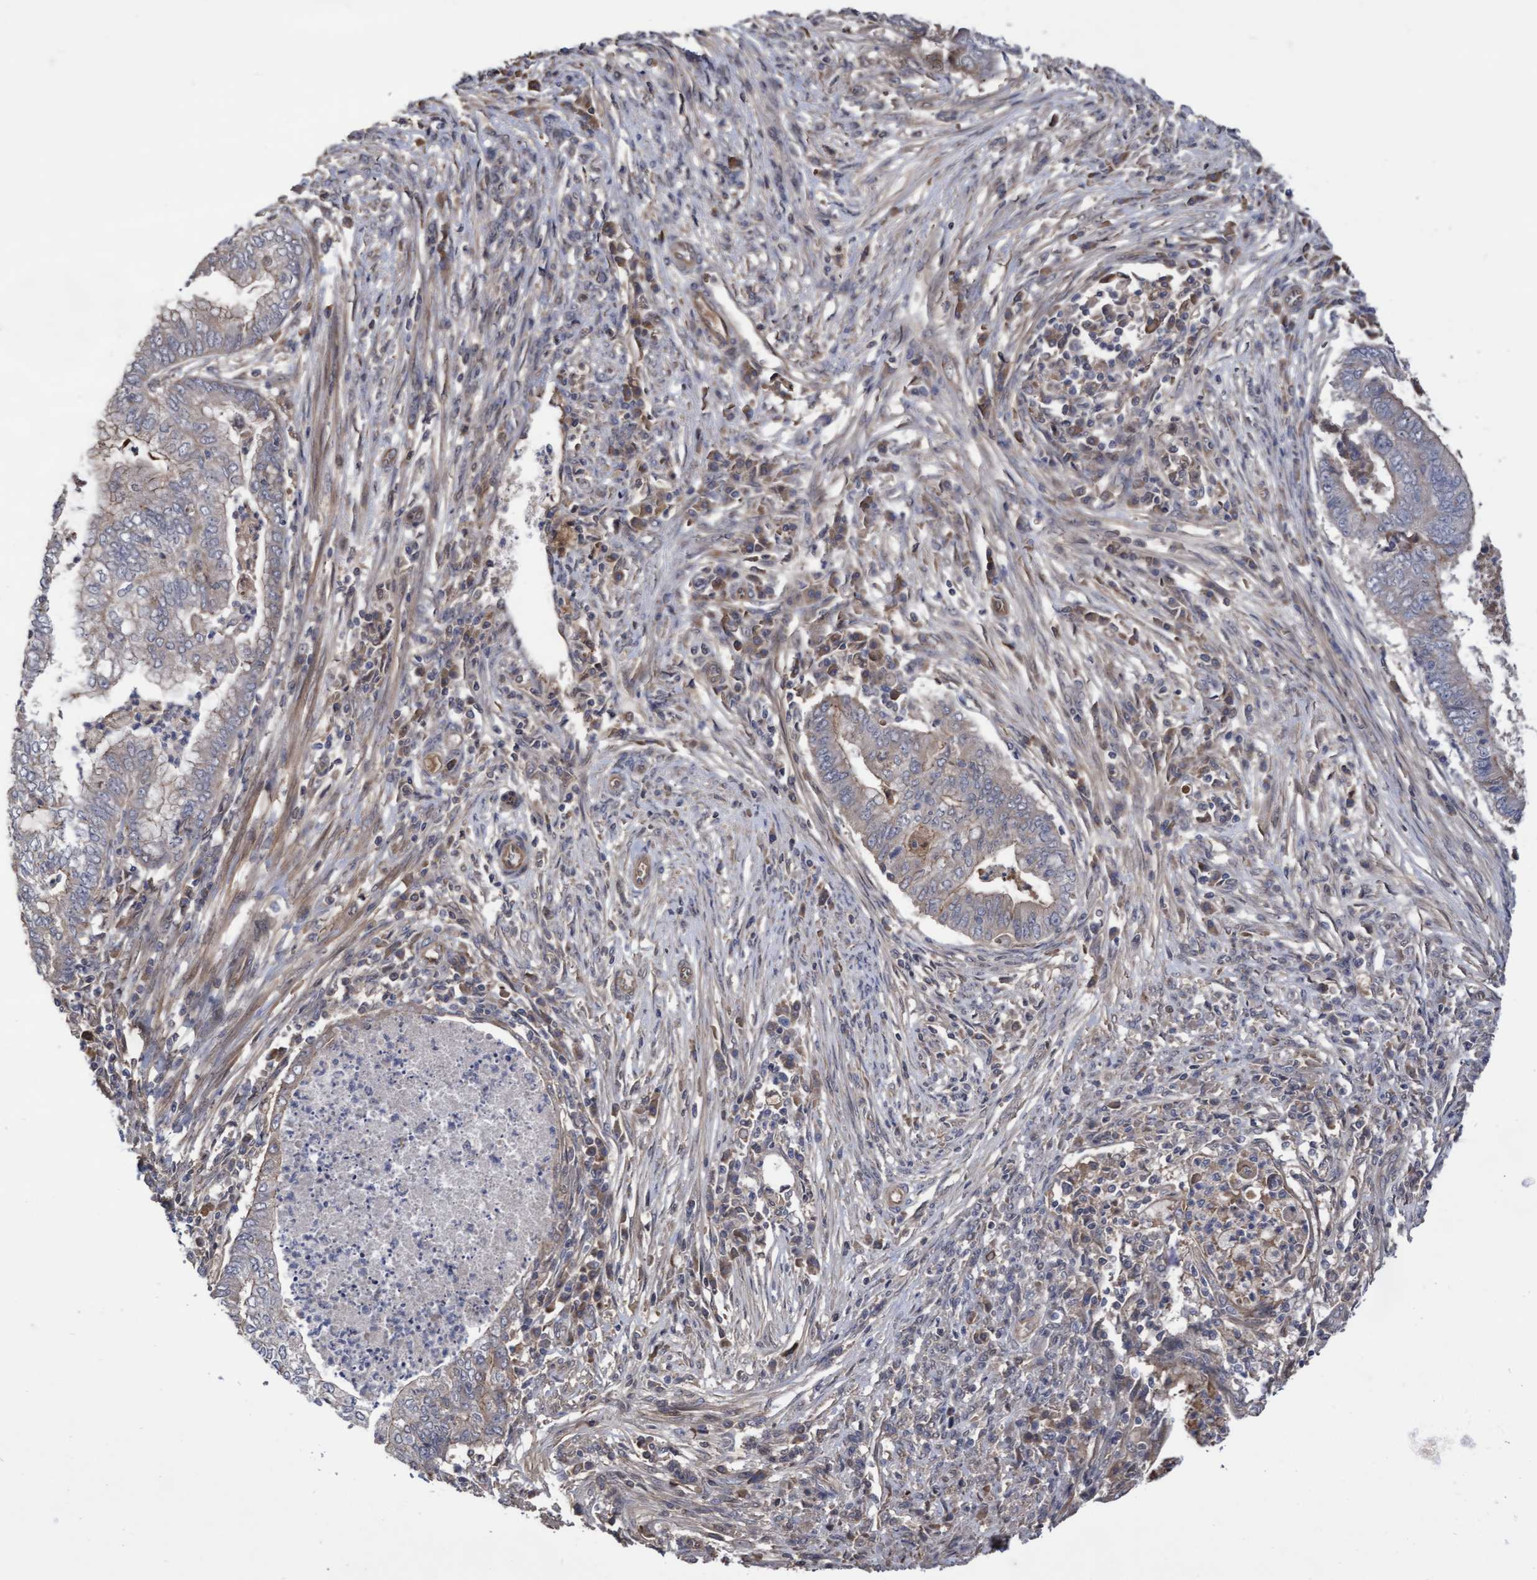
{"staining": {"intensity": "negative", "quantity": "none", "location": "none"}, "tissue": "endometrial cancer", "cell_type": "Tumor cells", "image_type": "cancer", "snomed": [{"axis": "morphology", "description": "Polyp, NOS"}, {"axis": "morphology", "description": "Adenocarcinoma, NOS"}, {"axis": "morphology", "description": "Adenoma, NOS"}, {"axis": "topography", "description": "Endometrium"}], "caption": "DAB immunohistochemical staining of human endometrial polyp reveals no significant staining in tumor cells.", "gene": "COBL", "patient": {"sex": "female", "age": 79}}